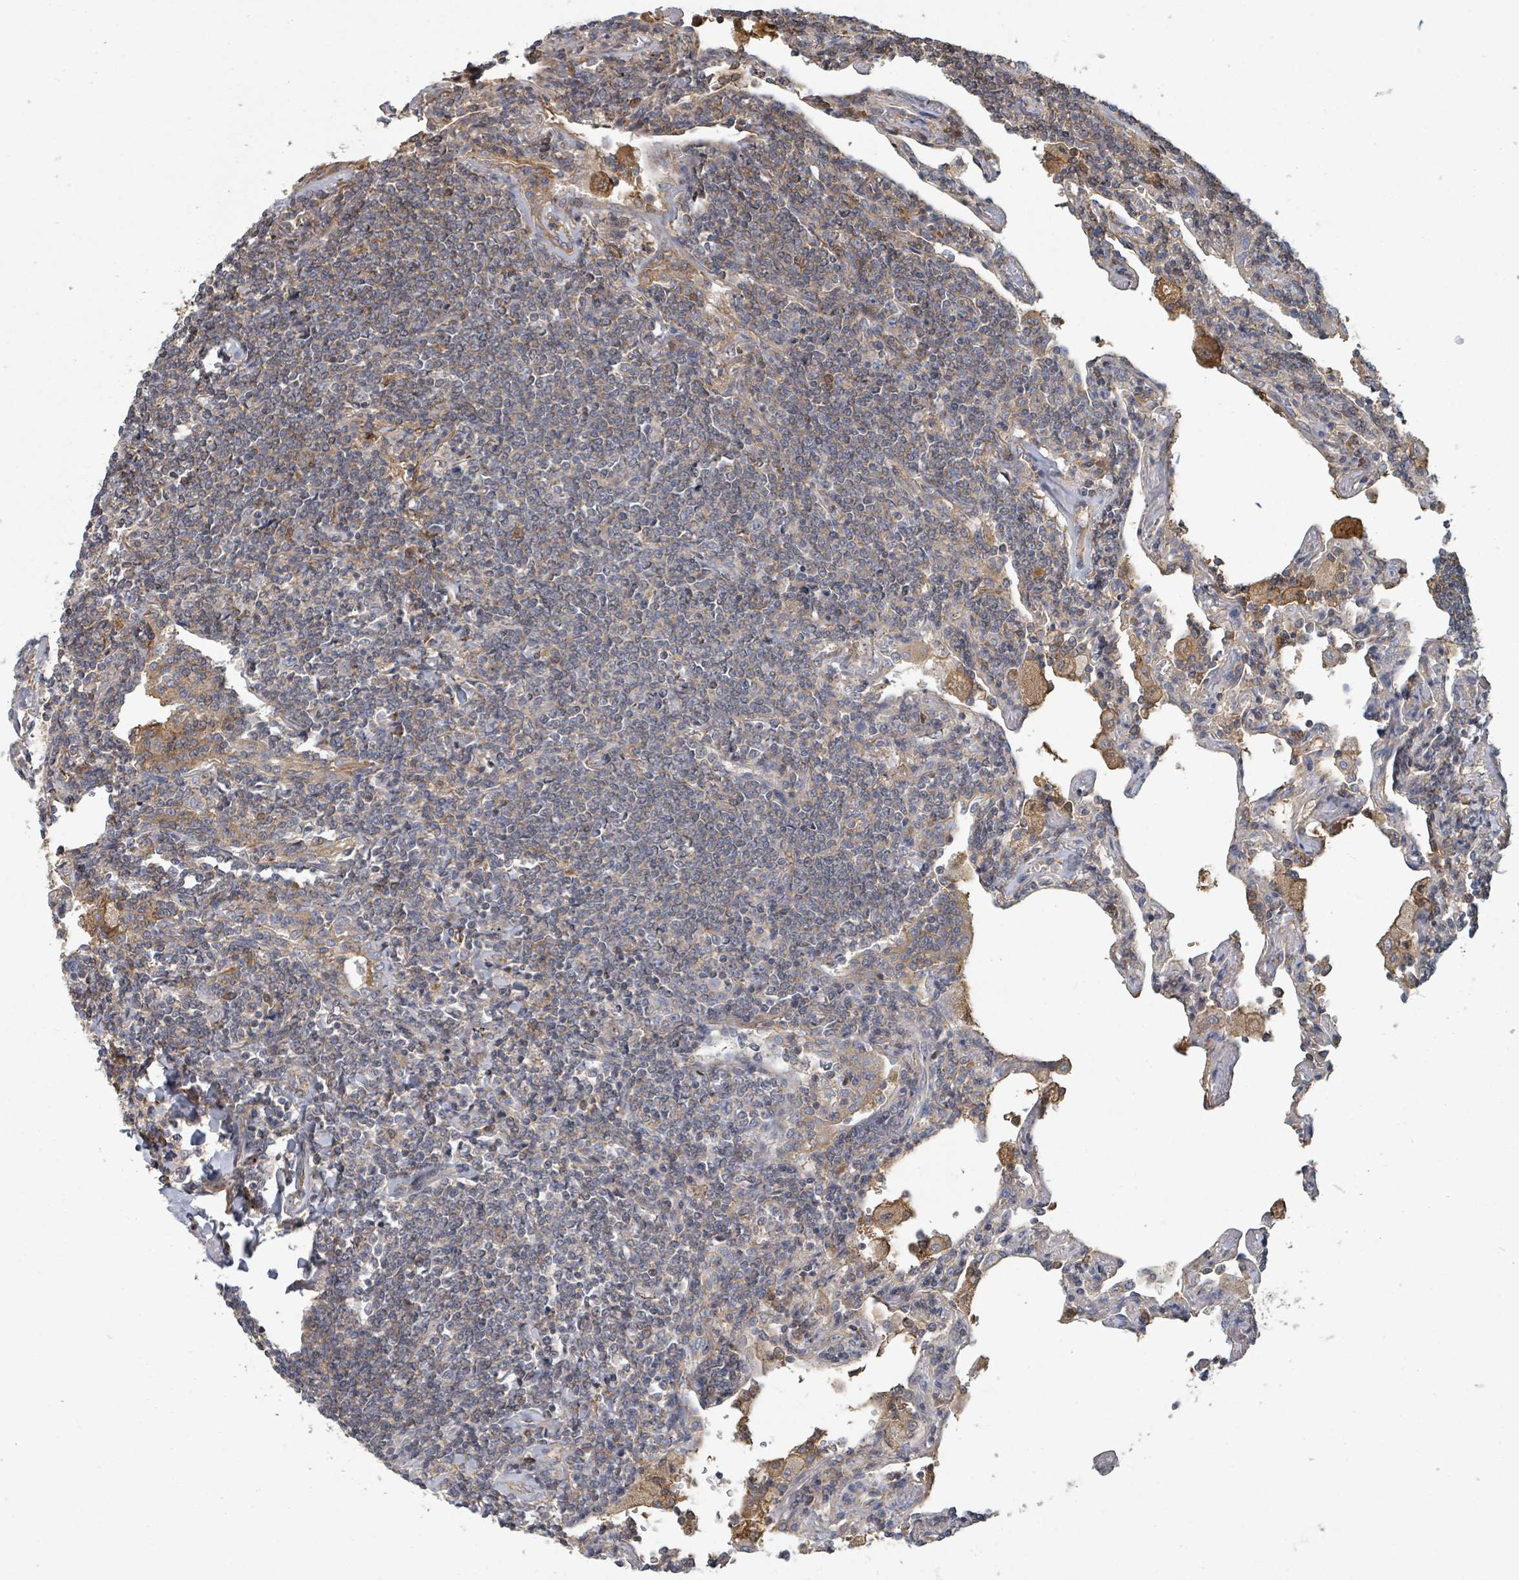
{"staining": {"intensity": "weak", "quantity": "<25%", "location": "cytoplasmic/membranous"}, "tissue": "lymphoma", "cell_type": "Tumor cells", "image_type": "cancer", "snomed": [{"axis": "morphology", "description": "Malignant lymphoma, non-Hodgkin's type, Low grade"}, {"axis": "topography", "description": "Lung"}], "caption": "Tumor cells show no significant protein expression in lymphoma.", "gene": "GABBR1", "patient": {"sex": "female", "age": 71}}